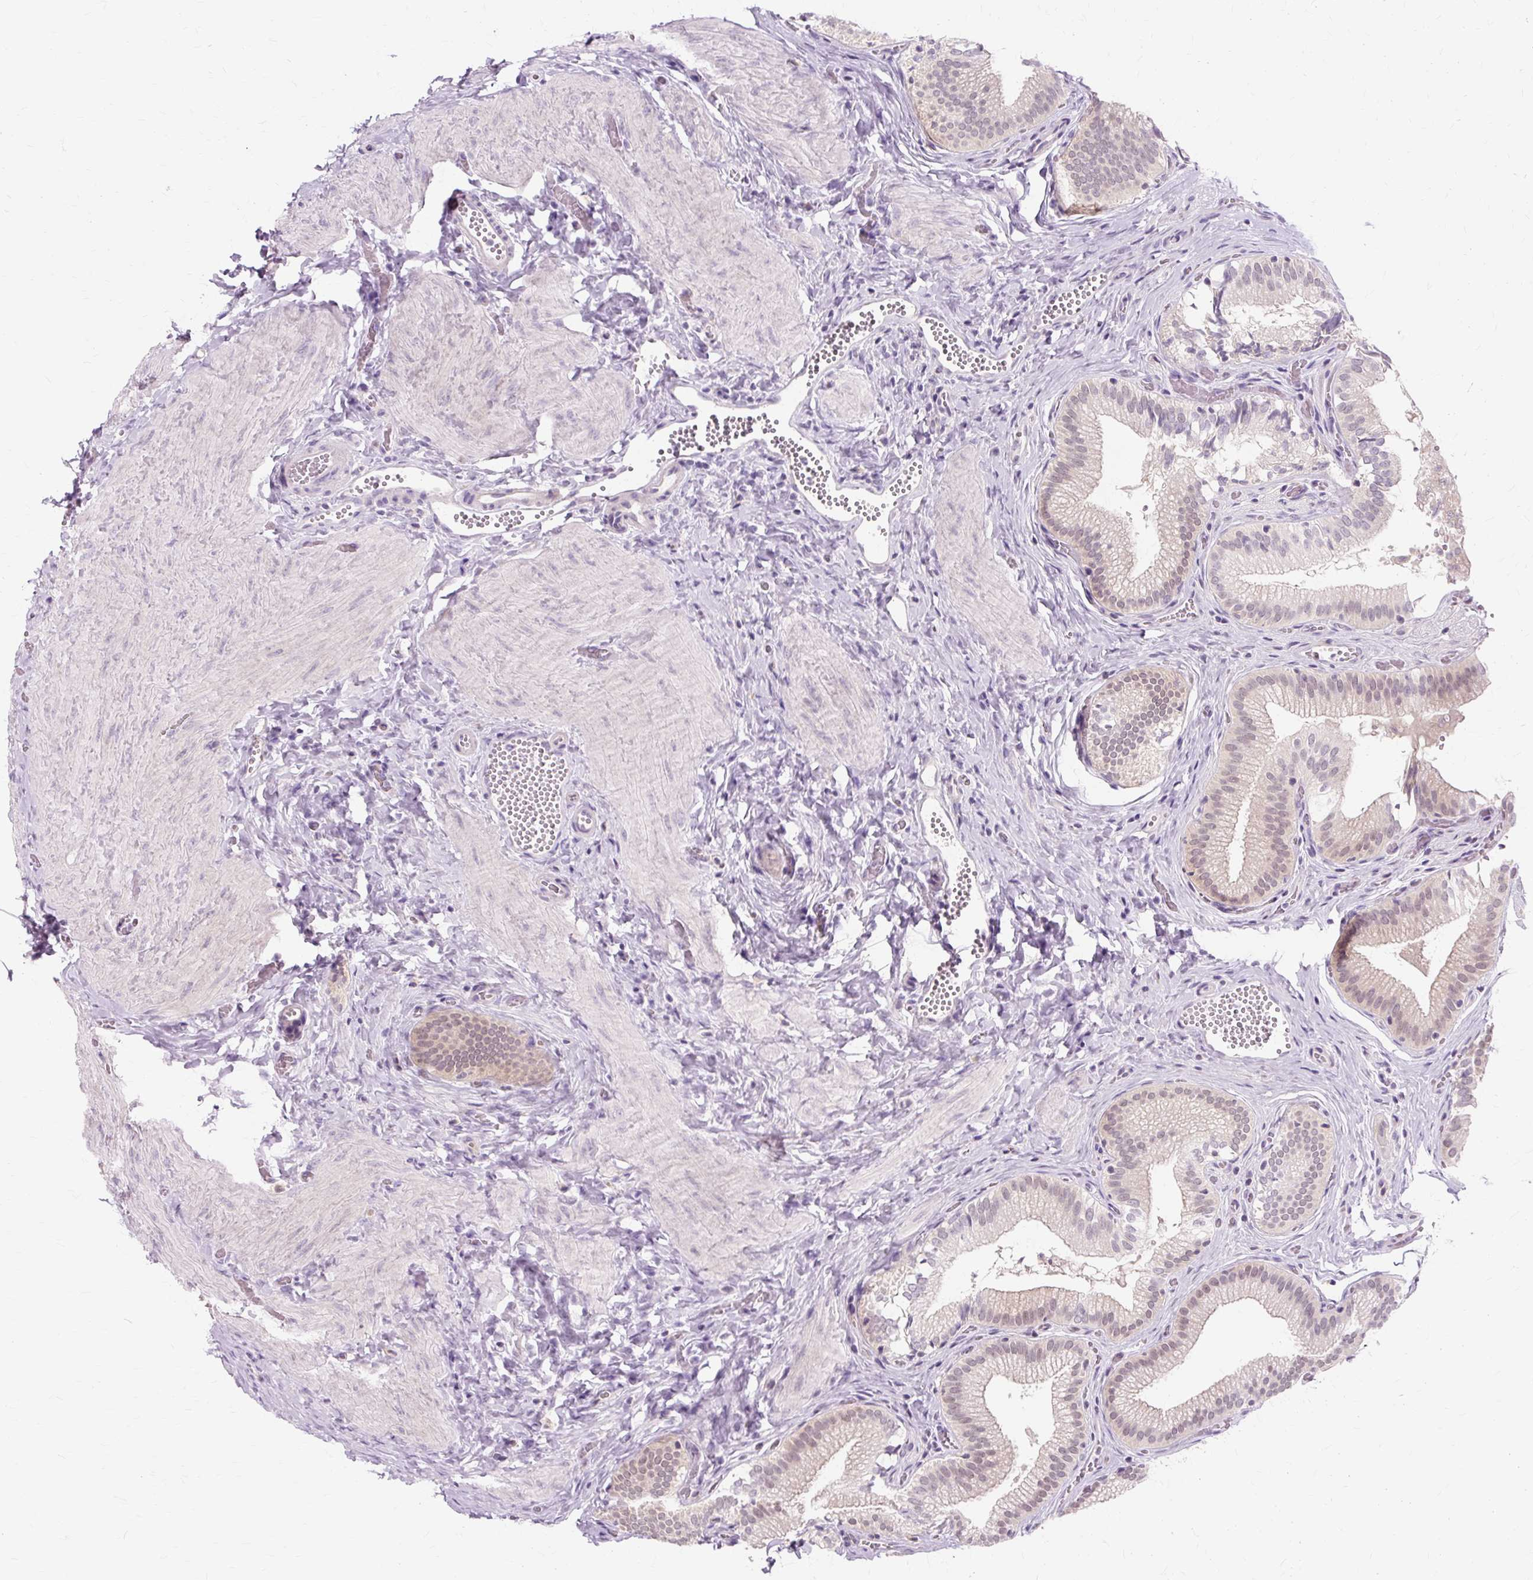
{"staining": {"intensity": "weak", "quantity": "25%-75%", "location": "cytoplasmic/membranous,nuclear"}, "tissue": "gallbladder", "cell_type": "Glandular cells", "image_type": "normal", "snomed": [{"axis": "morphology", "description": "Normal tissue, NOS"}, {"axis": "topography", "description": "Gallbladder"}], "caption": "Immunohistochemistry staining of normal gallbladder, which exhibits low levels of weak cytoplasmic/membranous,nuclear staining in approximately 25%-75% of glandular cells indicating weak cytoplasmic/membranous,nuclear protein positivity. The staining was performed using DAB (3,3'-diaminobenzidine) (brown) for protein detection and nuclei were counterstained in hematoxylin (blue).", "gene": "ZNF35", "patient": {"sex": "male", "age": 17}}